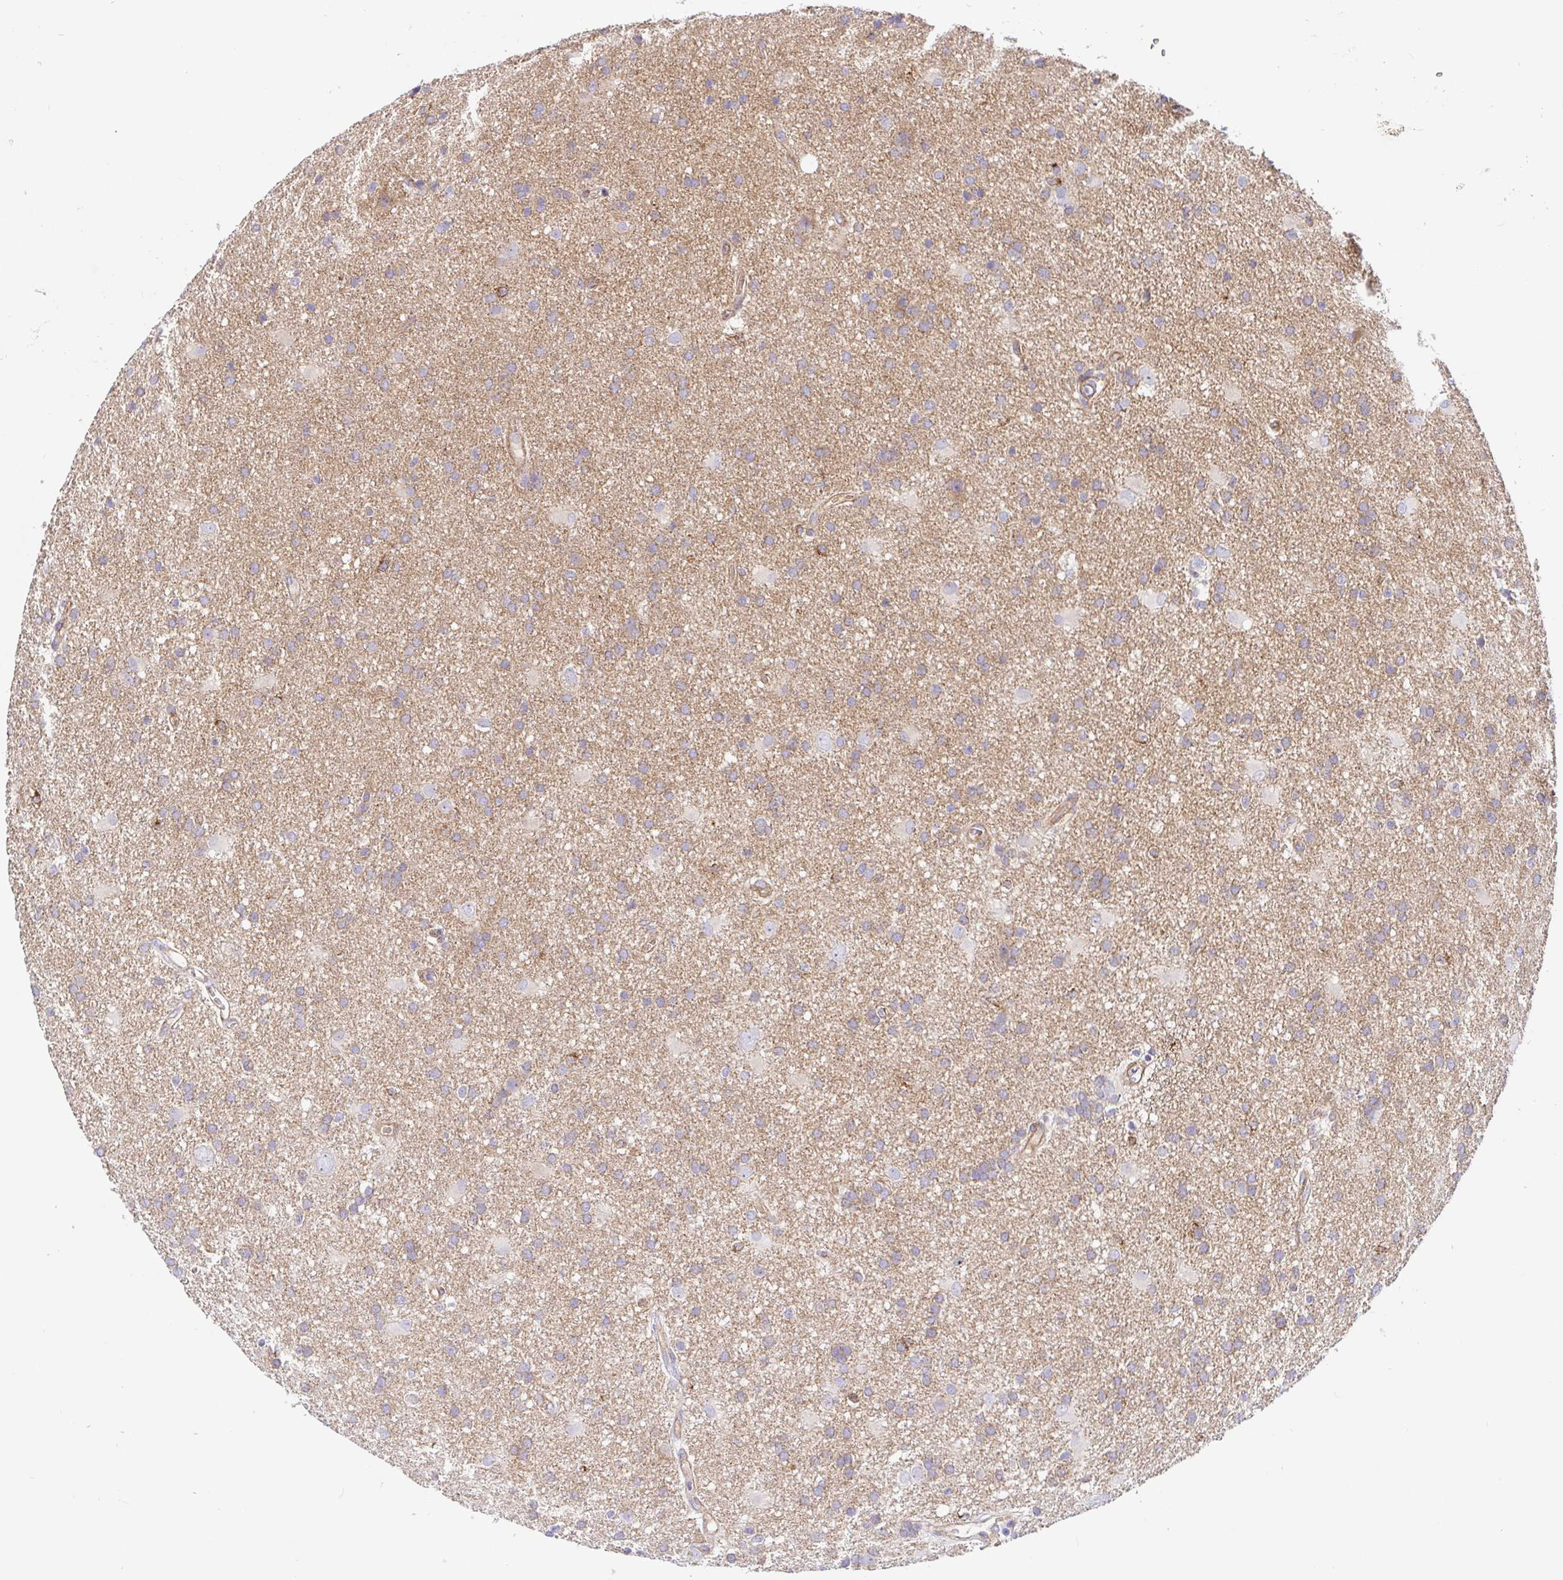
{"staining": {"intensity": "negative", "quantity": "none", "location": "none"}, "tissue": "glioma", "cell_type": "Tumor cells", "image_type": "cancer", "snomed": [{"axis": "morphology", "description": "Glioma, malignant, Low grade"}, {"axis": "topography", "description": "Brain"}], "caption": "This histopathology image is of glioma stained with immunohistochemistry to label a protein in brown with the nuclei are counter-stained blue. There is no positivity in tumor cells.", "gene": "ARL4D", "patient": {"sex": "male", "age": 66}}